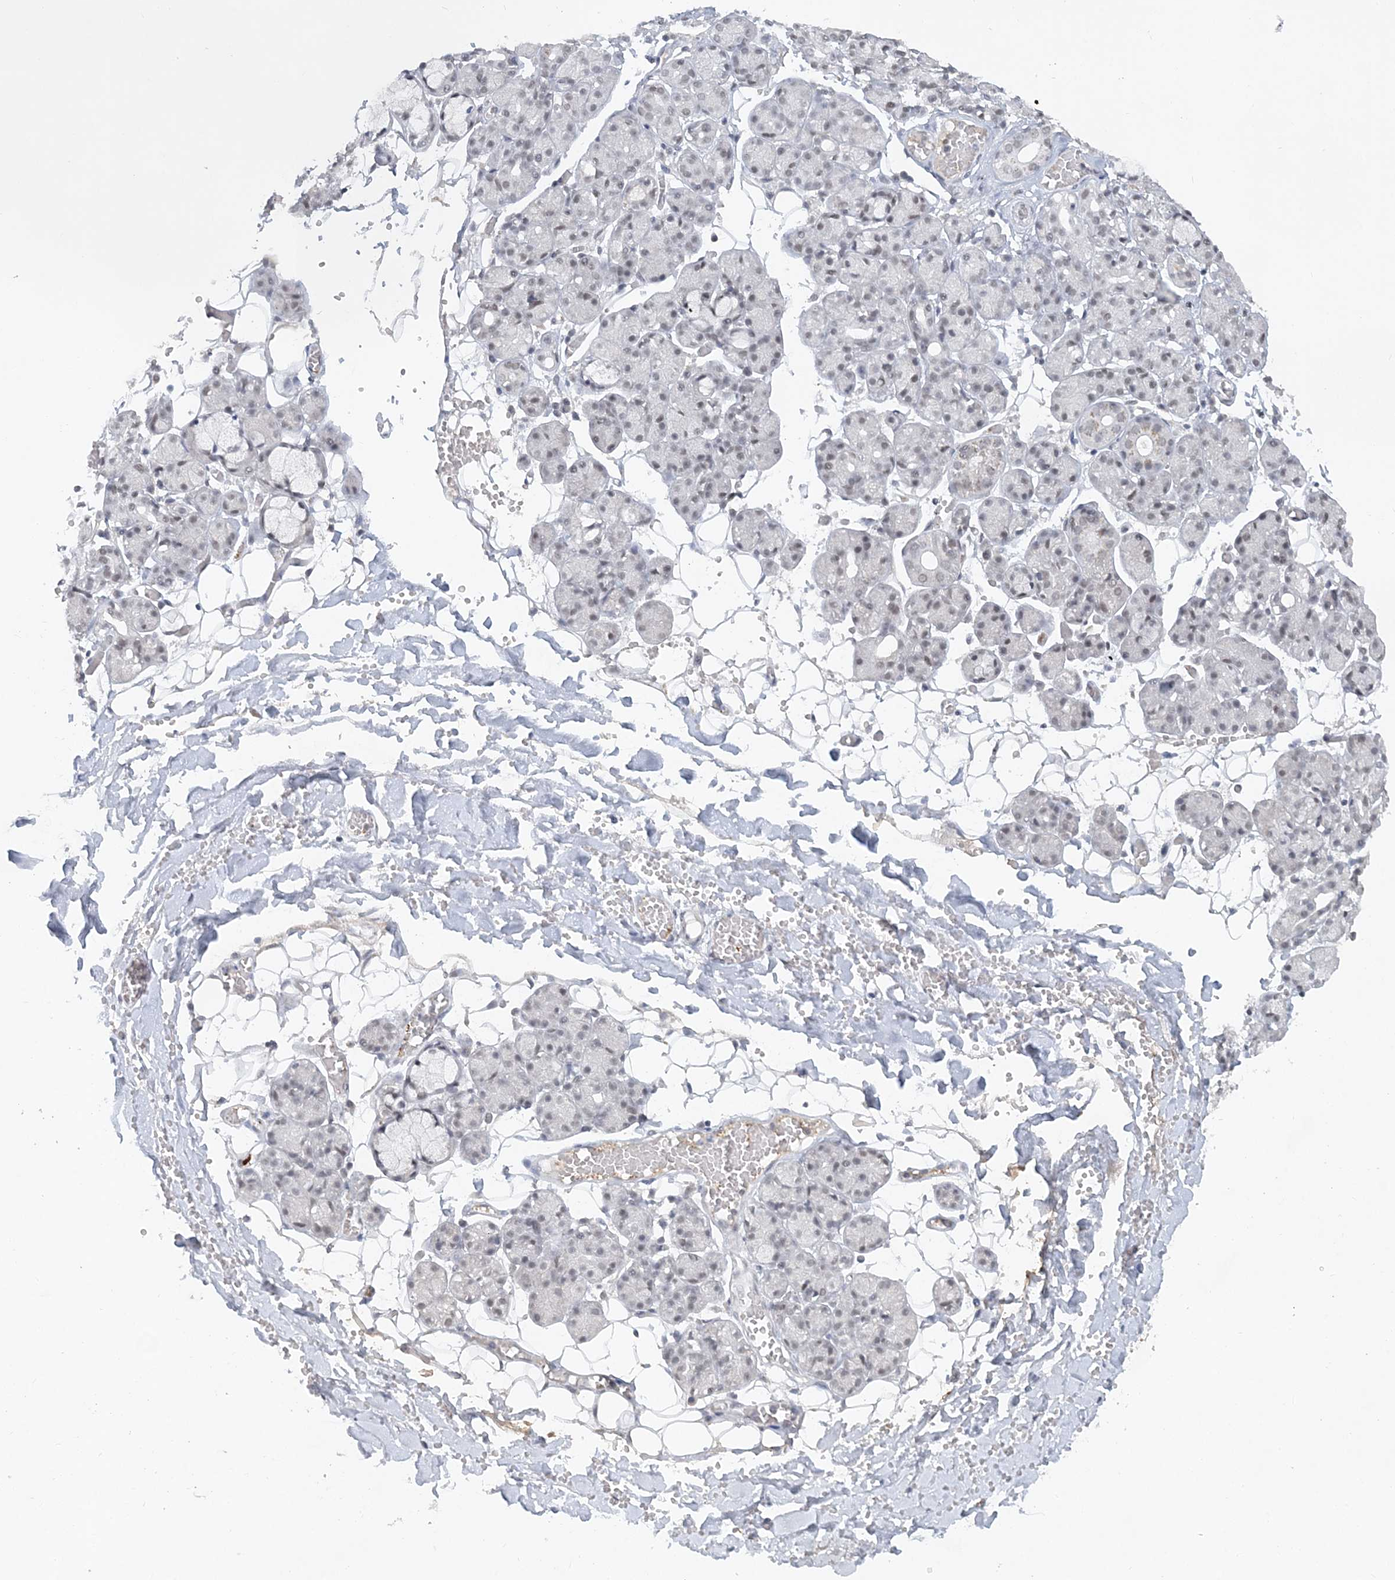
{"staining": {"intensity": "negative", "quantity": "none", "location": "none"}, "tissue": "salivary gland", "cell_type": "Glandular cells", "image_type": "normal", "snomed": [{"axis": "morphology", "description": "Normal tissue, NOS"}, {"axis": "topography", "description": "Salivary gland"}], "caption": "A high-resolution histopathology image shows immunohistochemistry staining of unremarkable salivary gland, which exhibits no significant staining in glandular cells.", "gene": "KMT2D", "patient": {"sex": "male", "age": 63}}